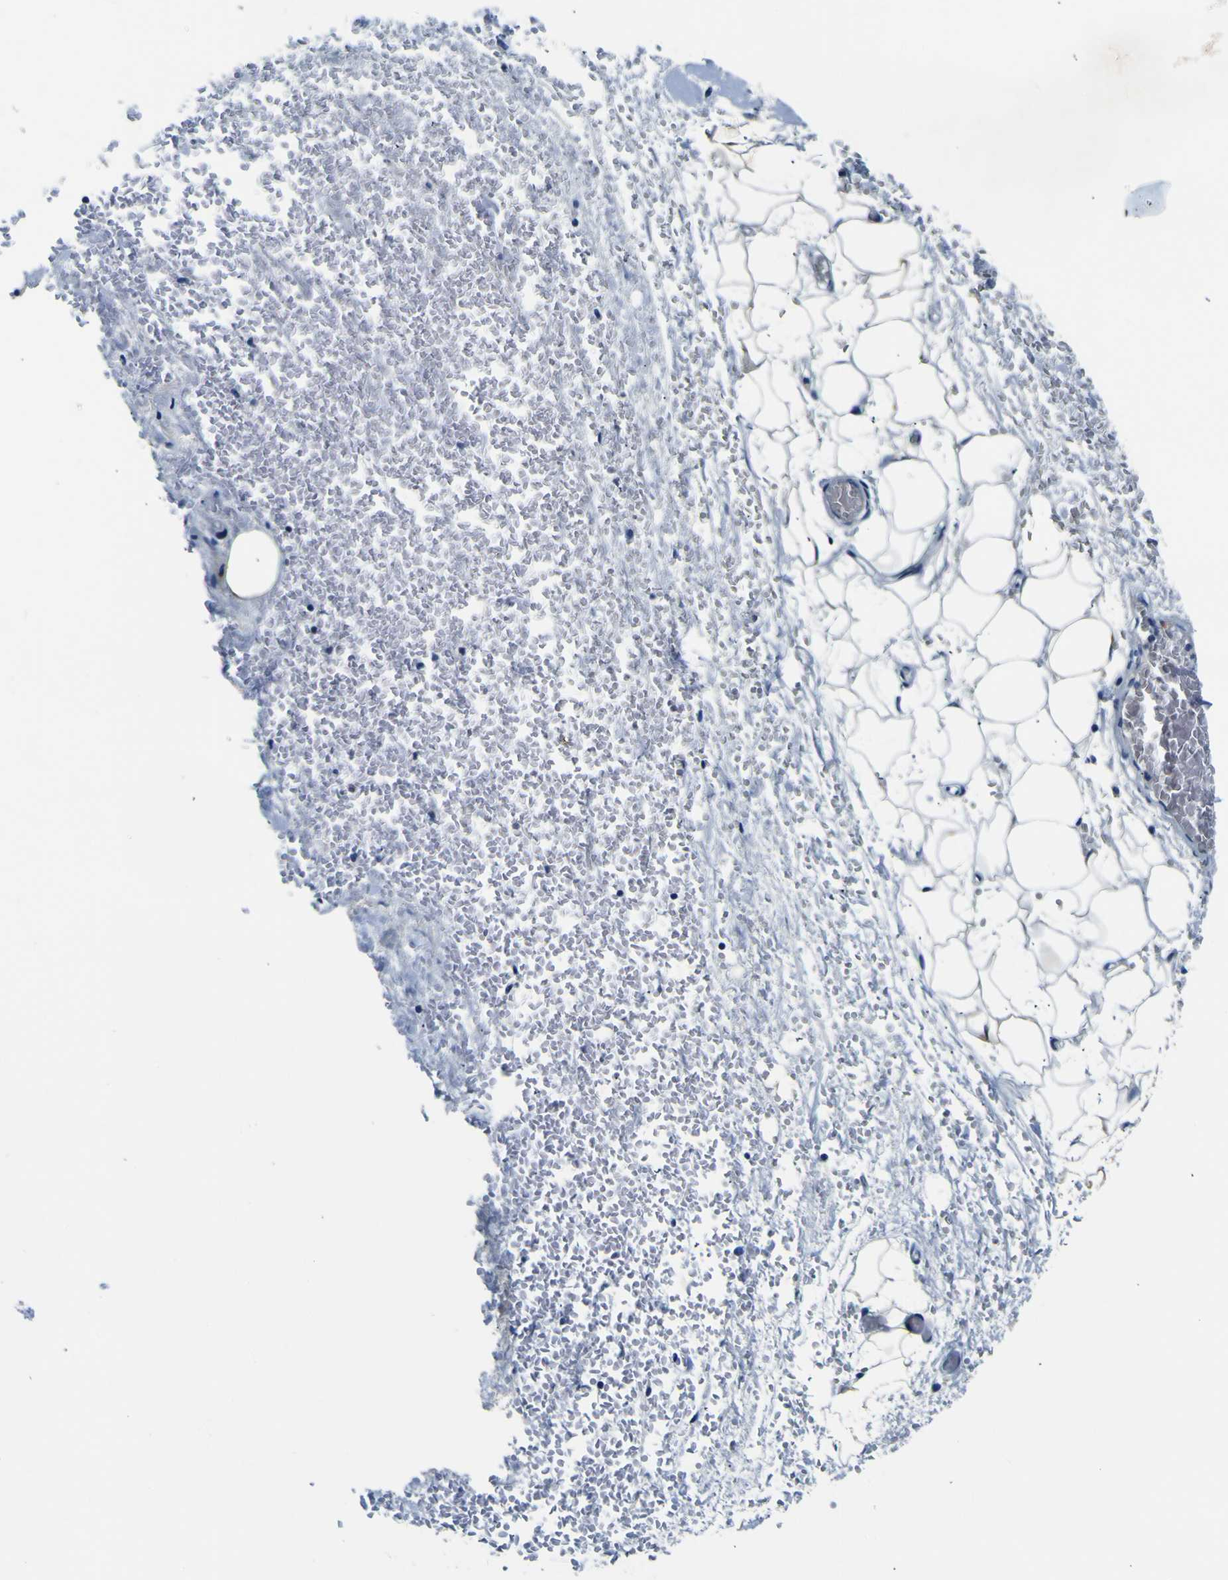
{"staining": {"intensity": "weak", "quantity": "25%-75%", "location": "cytoplasmic/membranous"}, "tissue": "adipose tissue", "cell_type": "Adipocytes", "image_type": "normal", "snomed": [{"axis": "morphology", "description": "Normal tissue, NOS"}, {"axis": "morphology", "description": "Adenocarcinoma, NOS"}, {"axis": "topography", "description": "Esophagus"}], "caption": "Human adipose tissue stained with a brown dye shows weak cytoplasmic/membranous positive staining in approximately 25%-75% of adipocytes.", "gene": "ADGRA2", "patient": {"sex": "male", "age": 62}}